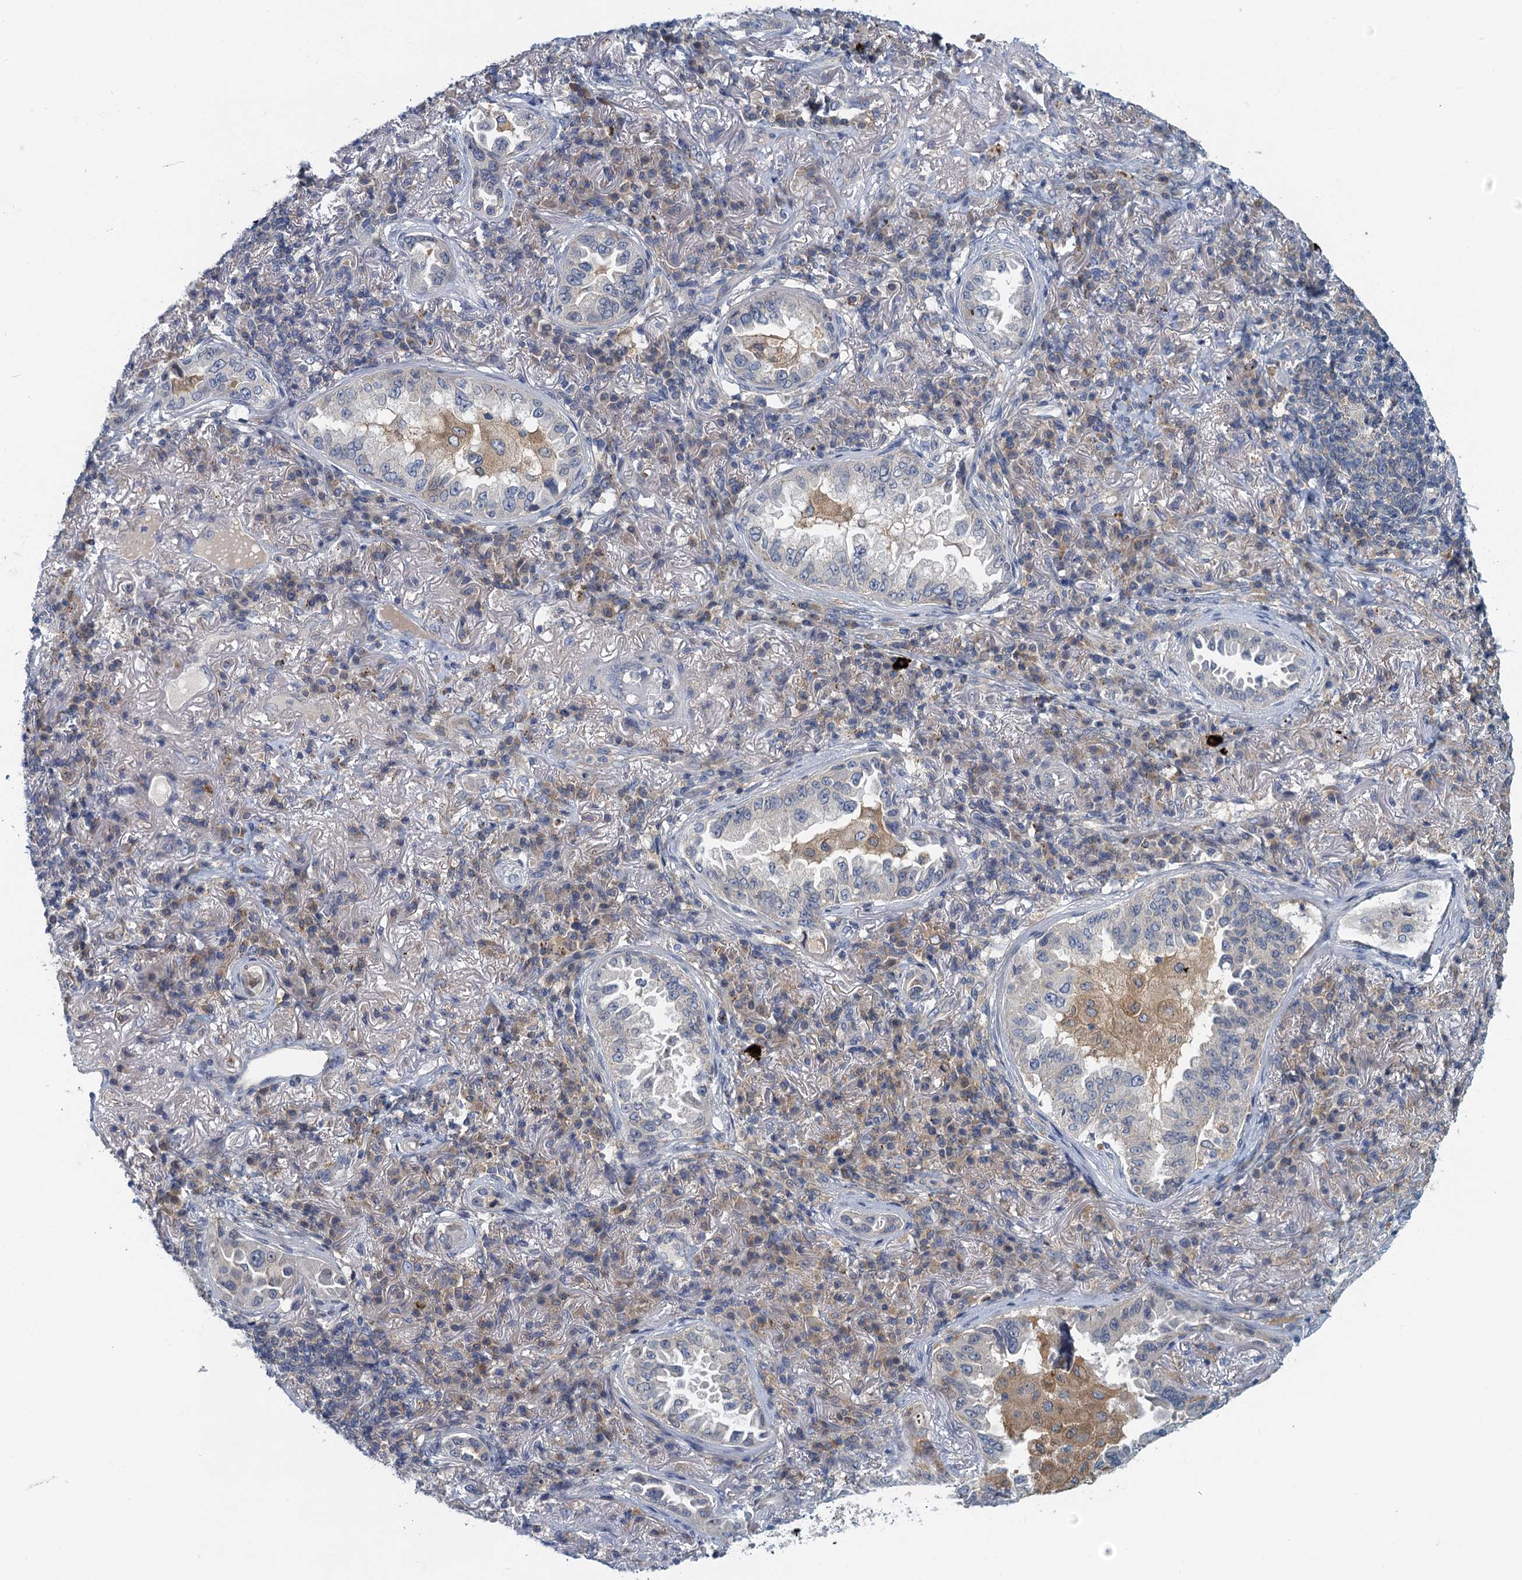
{"staining": {"intensity": "negative", "quantity": "none", "location": "none"}, "tissue": "lung cancer", "cell_type": "Tumor cells", "image_type": "cancer", "snomed": [{"axis": "morphology", "description": "Adenocarcinoma, NOS"}, {"axis": "topography", "description": "Lung"}], "caption": "High magnification brightfield microscopy of lung cancer (adenocarcinoma) stained with DAB (brown) and counterstained with hematoxylin (blue): tumor cells show no significant expression.", "gene": "NCKAP1L", "patient": {"sex": "female", "age": 69}}